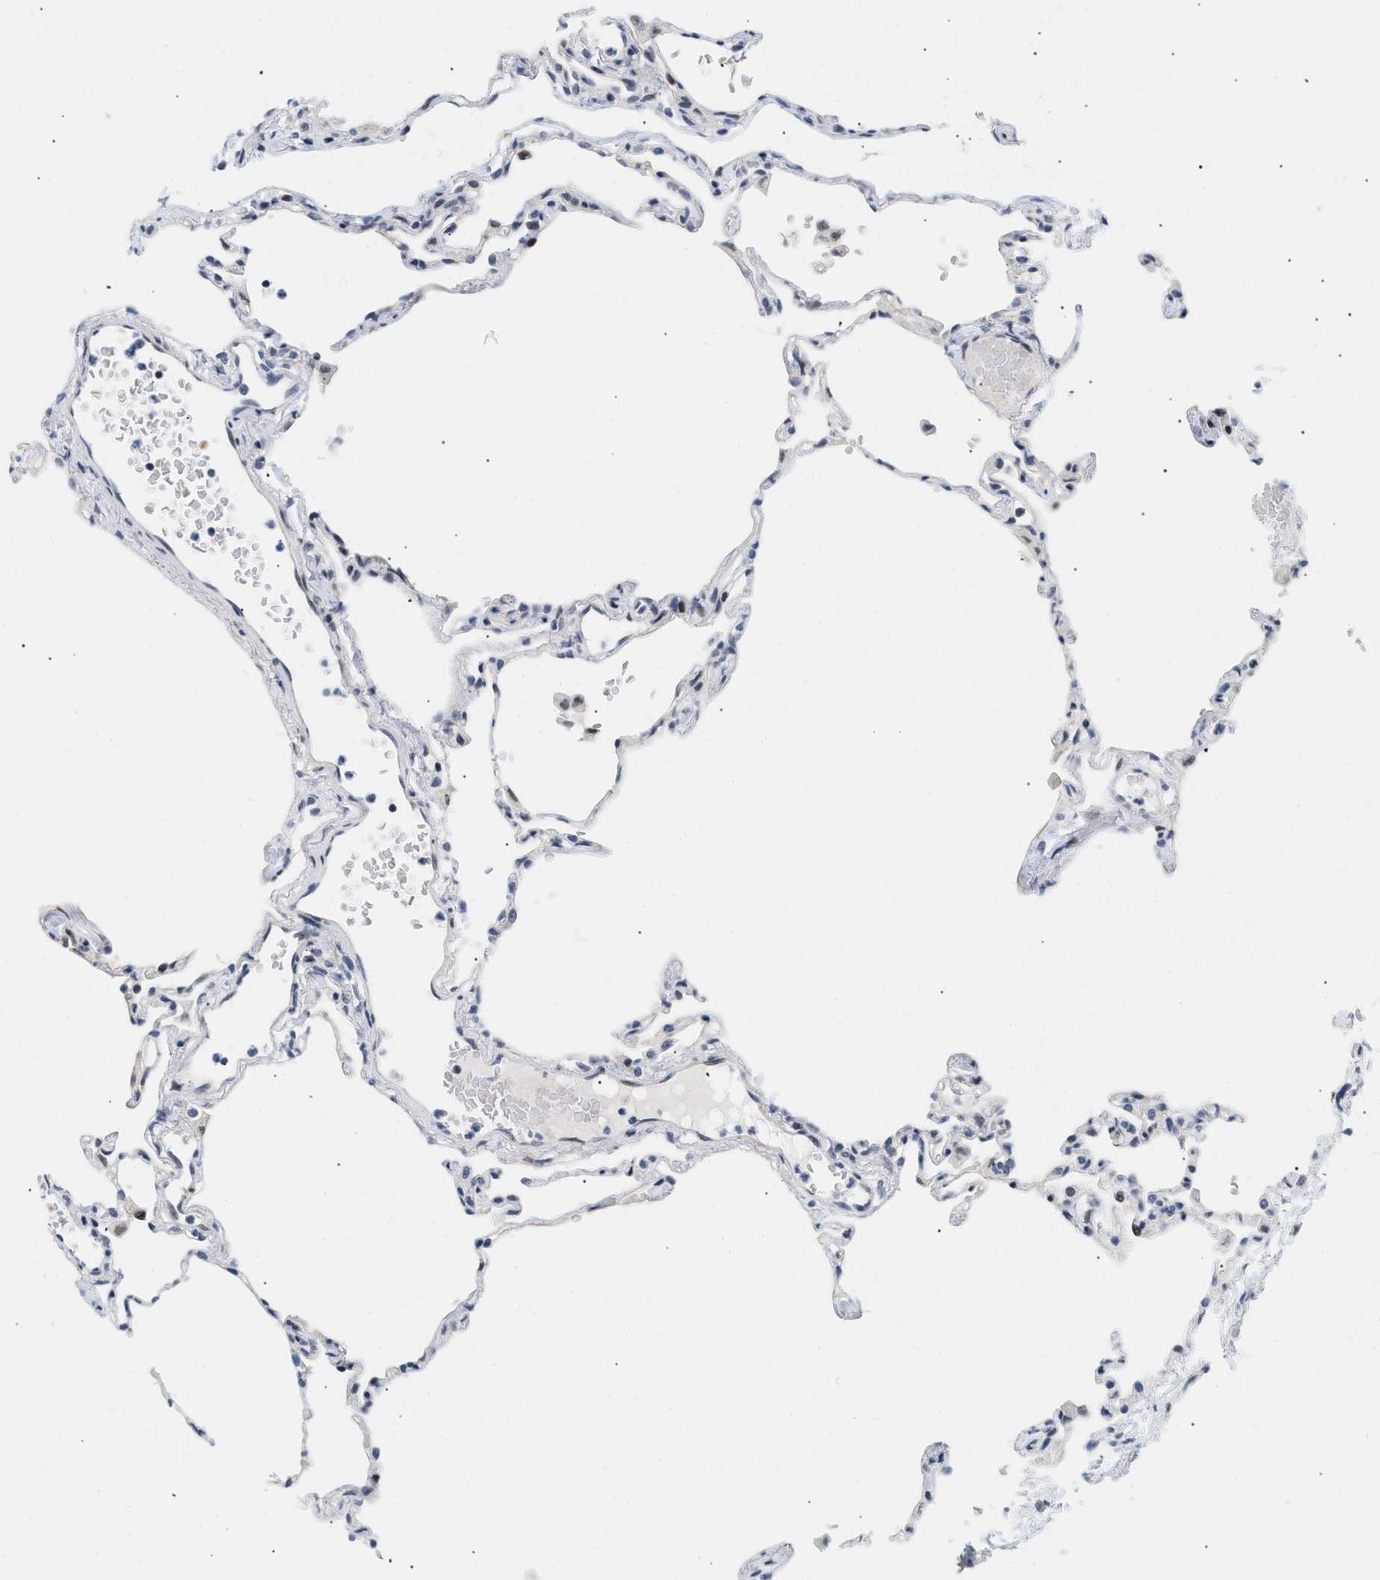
{"staining": {"intensity": "negative", "quantity": "none", "location": "none"}, "tissue": "lung", "cell_type": "Alveolar cells", "image_type": "normal", "snomed": [{"axis": "morphology", "description": "Normal tissue, NOS"}, {"axis": "topography", "description": "Lung"}], "caption": "This is an IHC histopathology image of normal human lung. There is no staining in alveolar cells.", "gene": "PPARD", "patient": {"sex": "female", "age": 49}}